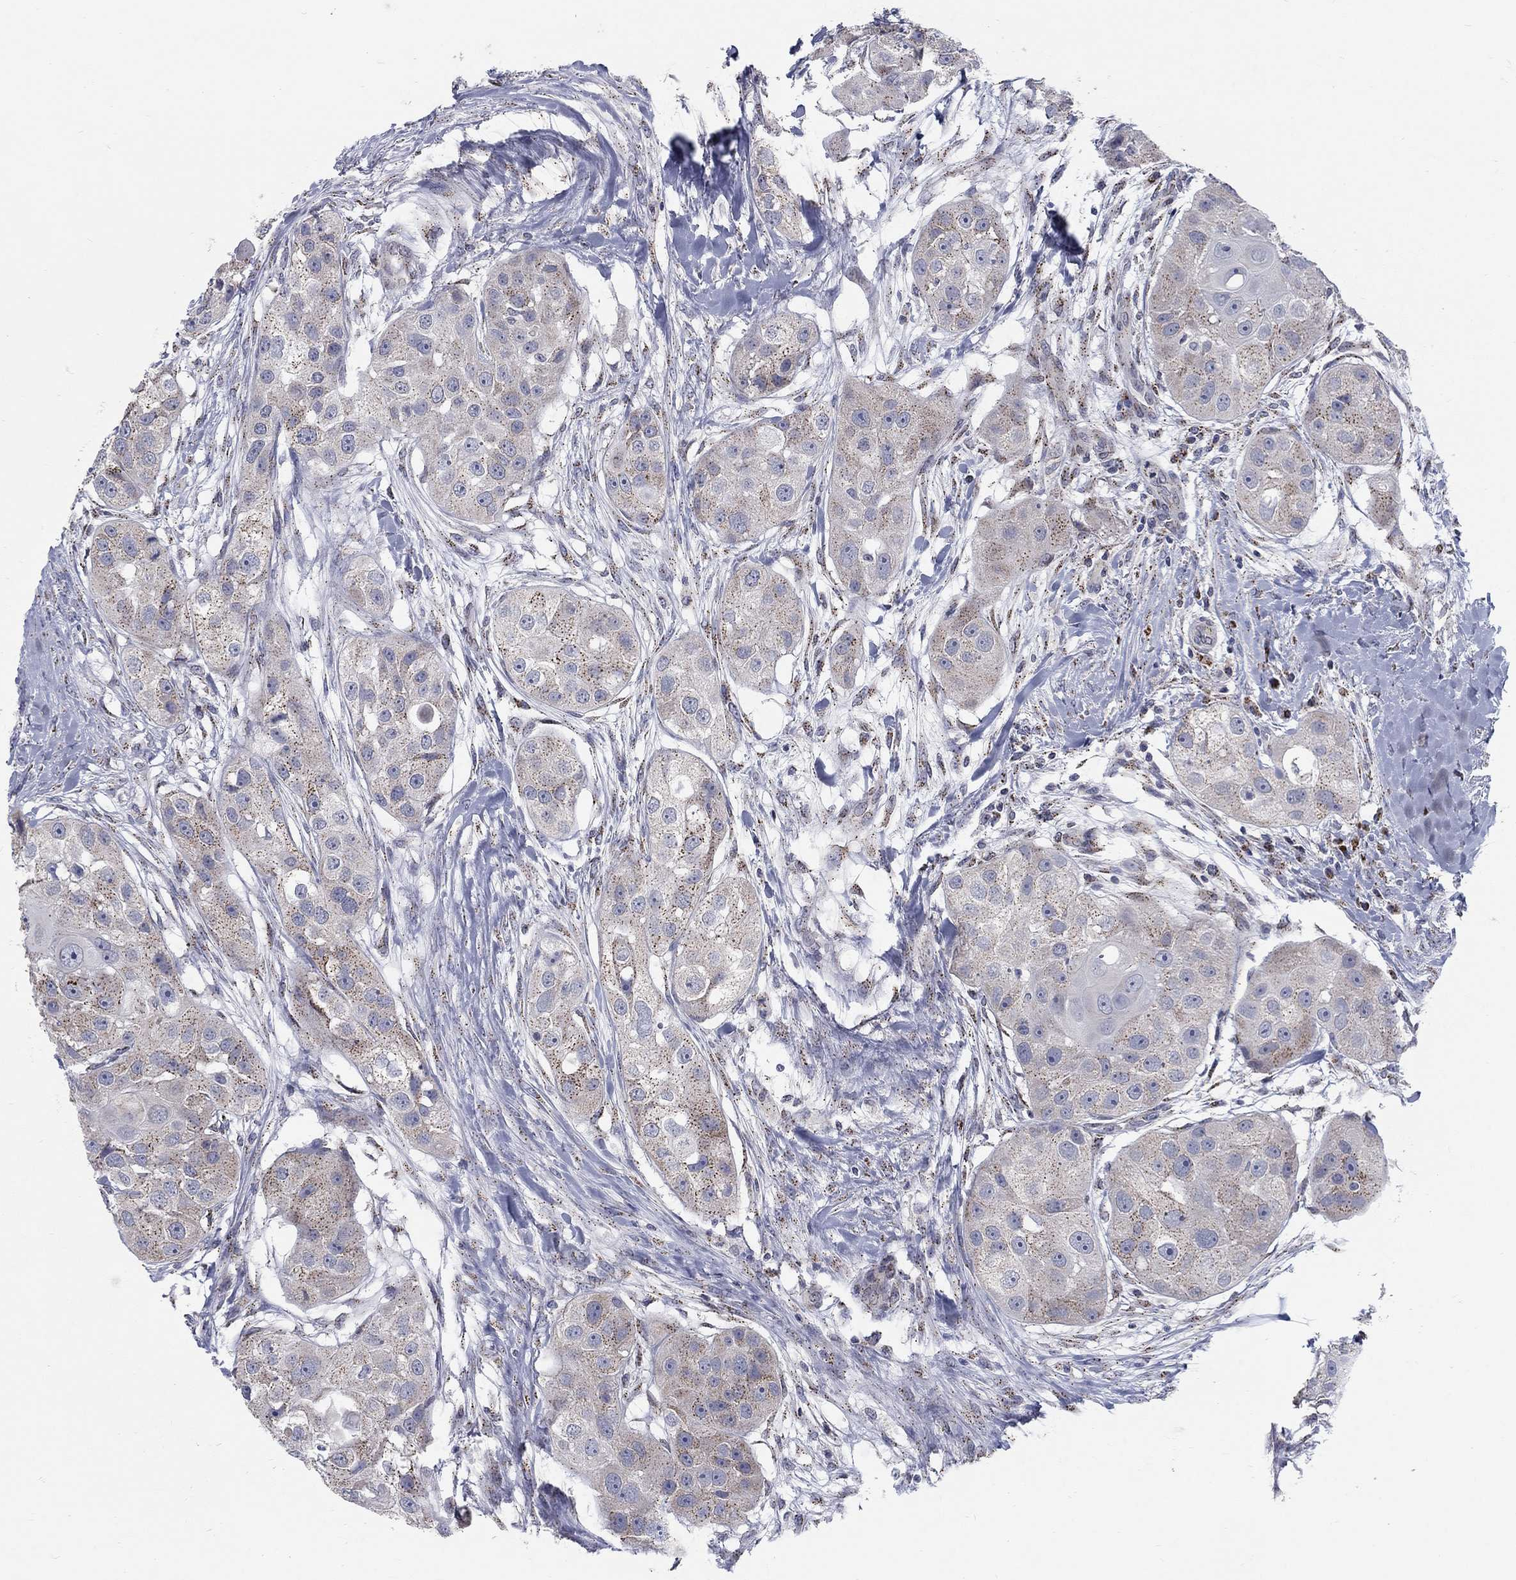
{"staining": {"intensity": "moderate", "quantity": "<25%", "location": "cytoplasmic/membranous"}, "tissue": "head and neck cancer", "cell_type": "Tumor cells", "image_type": "cancer", "snomed": [{"axis": "morphology", "description": "Normal tissue, NOS"}, {"axis": "morphology", "description": "Squamous cell carcinoma, NOS"}, {"axis": "topography", "description": "Skeletal muscle"}, {"axis": "topography", "description": "Head-Neck"}], "caption": "Head and neck squamous cell carcinoma tissue reveals moderate cytoplasmic/membranous staining in about <25% of tumor cells, visualized by immunohistochemistry.", "gene": "PANK3", "patient": {"sex": "male", "age": 51}}